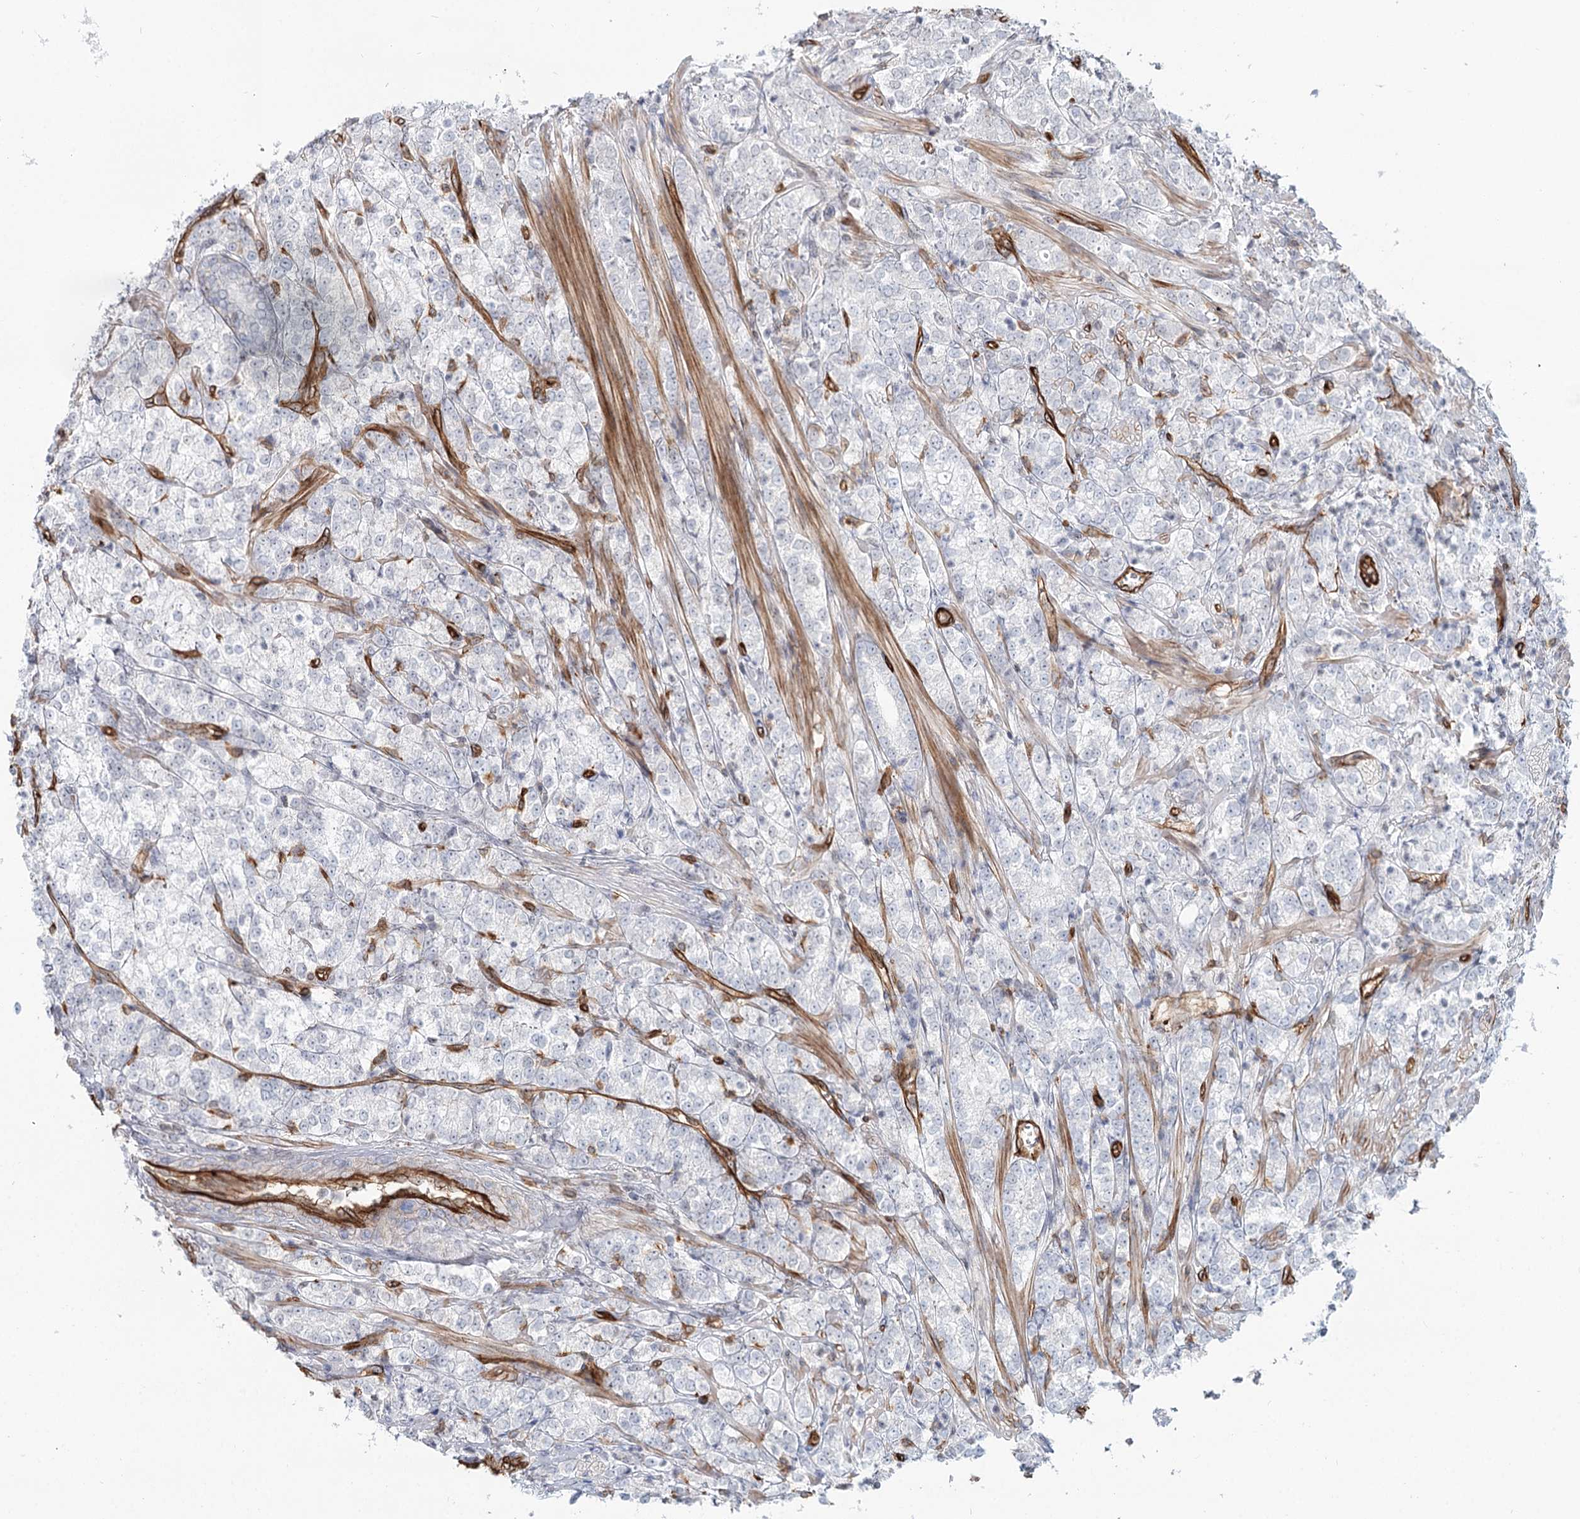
{"staining": {"intensity": "negative", "quantity": "none", "location": "none"}, "tissue": "prostate cancer", "cell_type": "Tumor cells", "image_type": "cancer", "snomed": [{"axis": "morphology", "description": "Adenocarcinoma, High grade"}, {"axis": "topography", "description": "Prostate"}], "caption": "Photomicrograph shows no significant protein positivity in tumor cells of prostate cancer (high-grade adenocarcinoma). (DAB (3,3'-diaminobenzidine) immunohistochemistry (IHC), high magnification).", "gene": "ZFYVE28", "patient": {"sex": "male", "age": 69}}